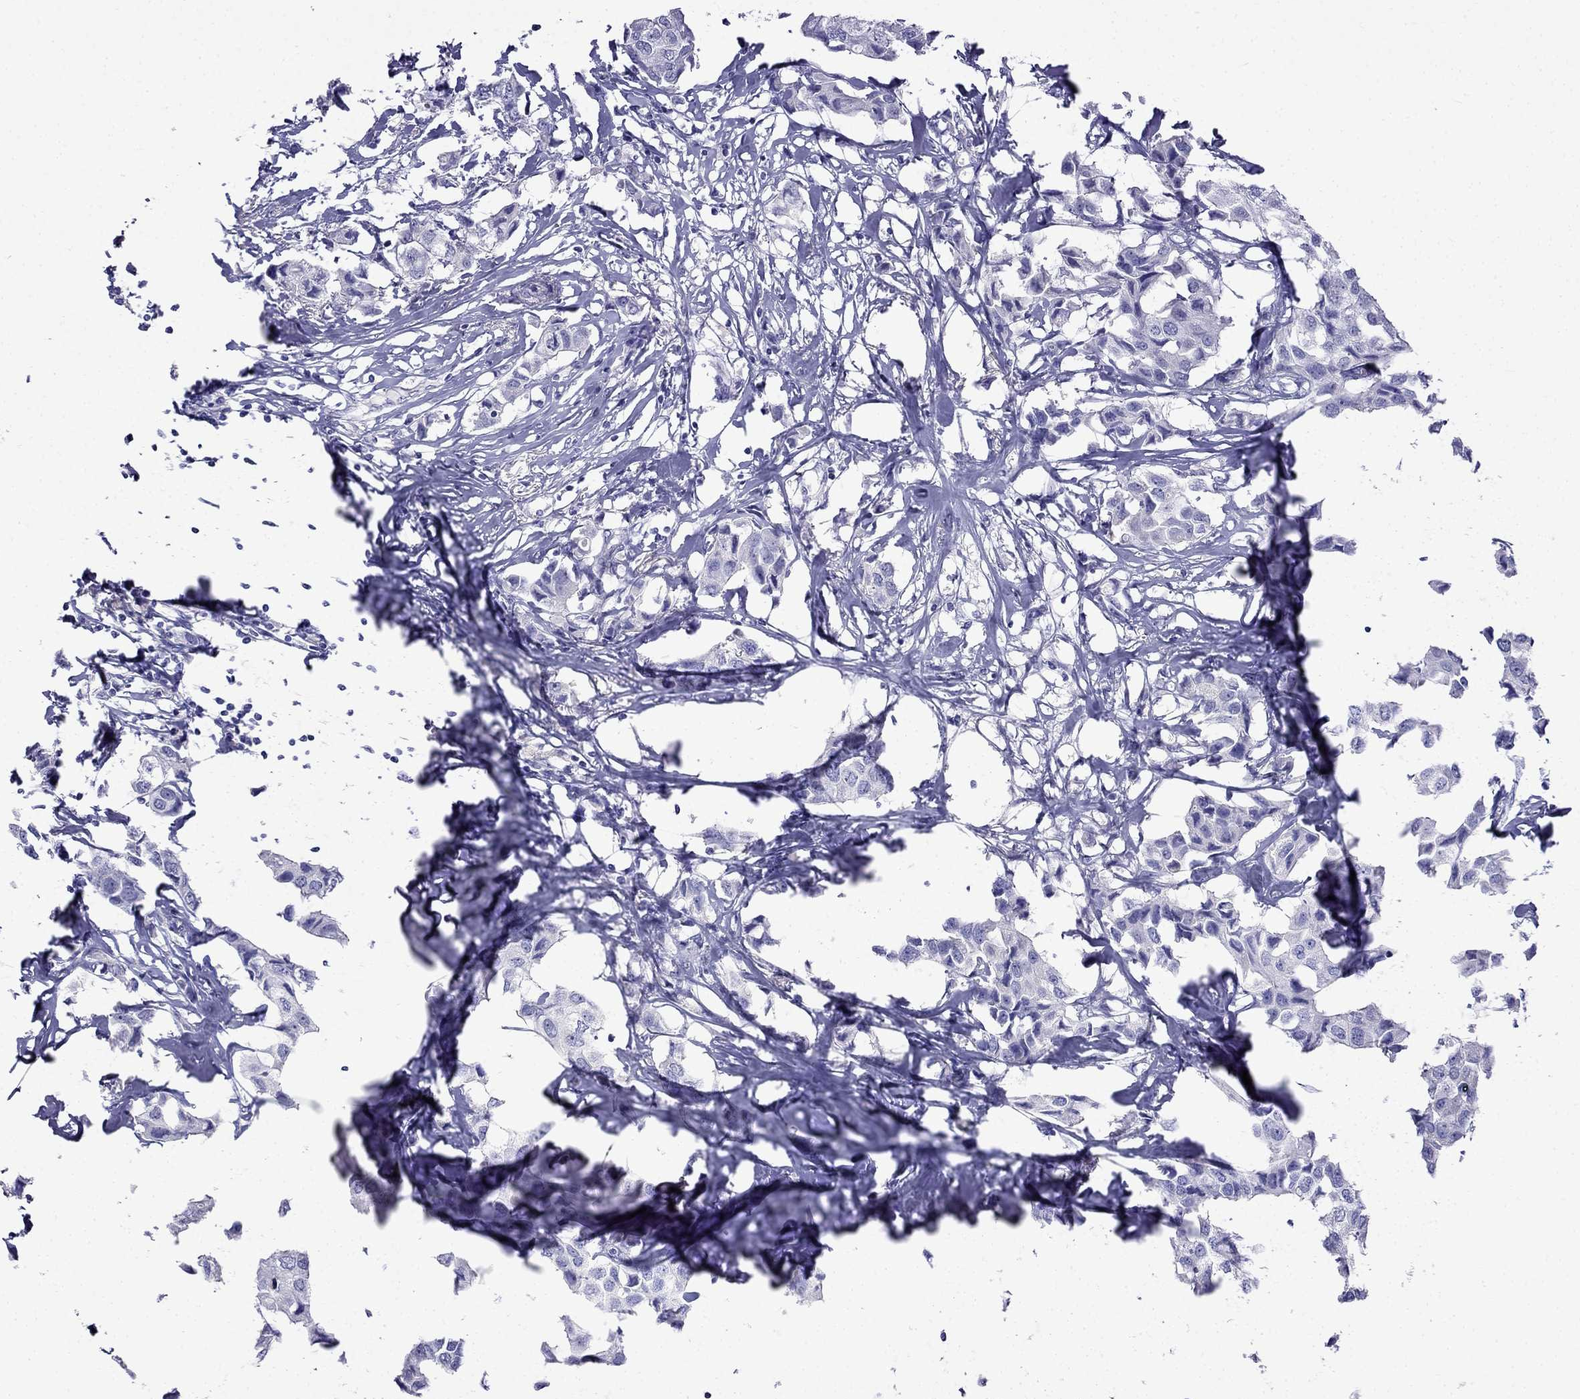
{"staining": {"intensity": "negative", "quantity": "none", "location": "none"}, "tissue": "breast cancer", "cell_type": "Tumor cells", "image_type": "cancer", "snomed": [{"axis": "morphology", "description": "Duct carcinoma"}, {"axis": "topography", "description": "Breast"}], "caption": "Immunohistochemistry of human invasive ductal carcinoma (breast) demonstrates no expression in tumor cells.", "gene": "PATE1", "patient": {"sex": "female", "age": 80}}